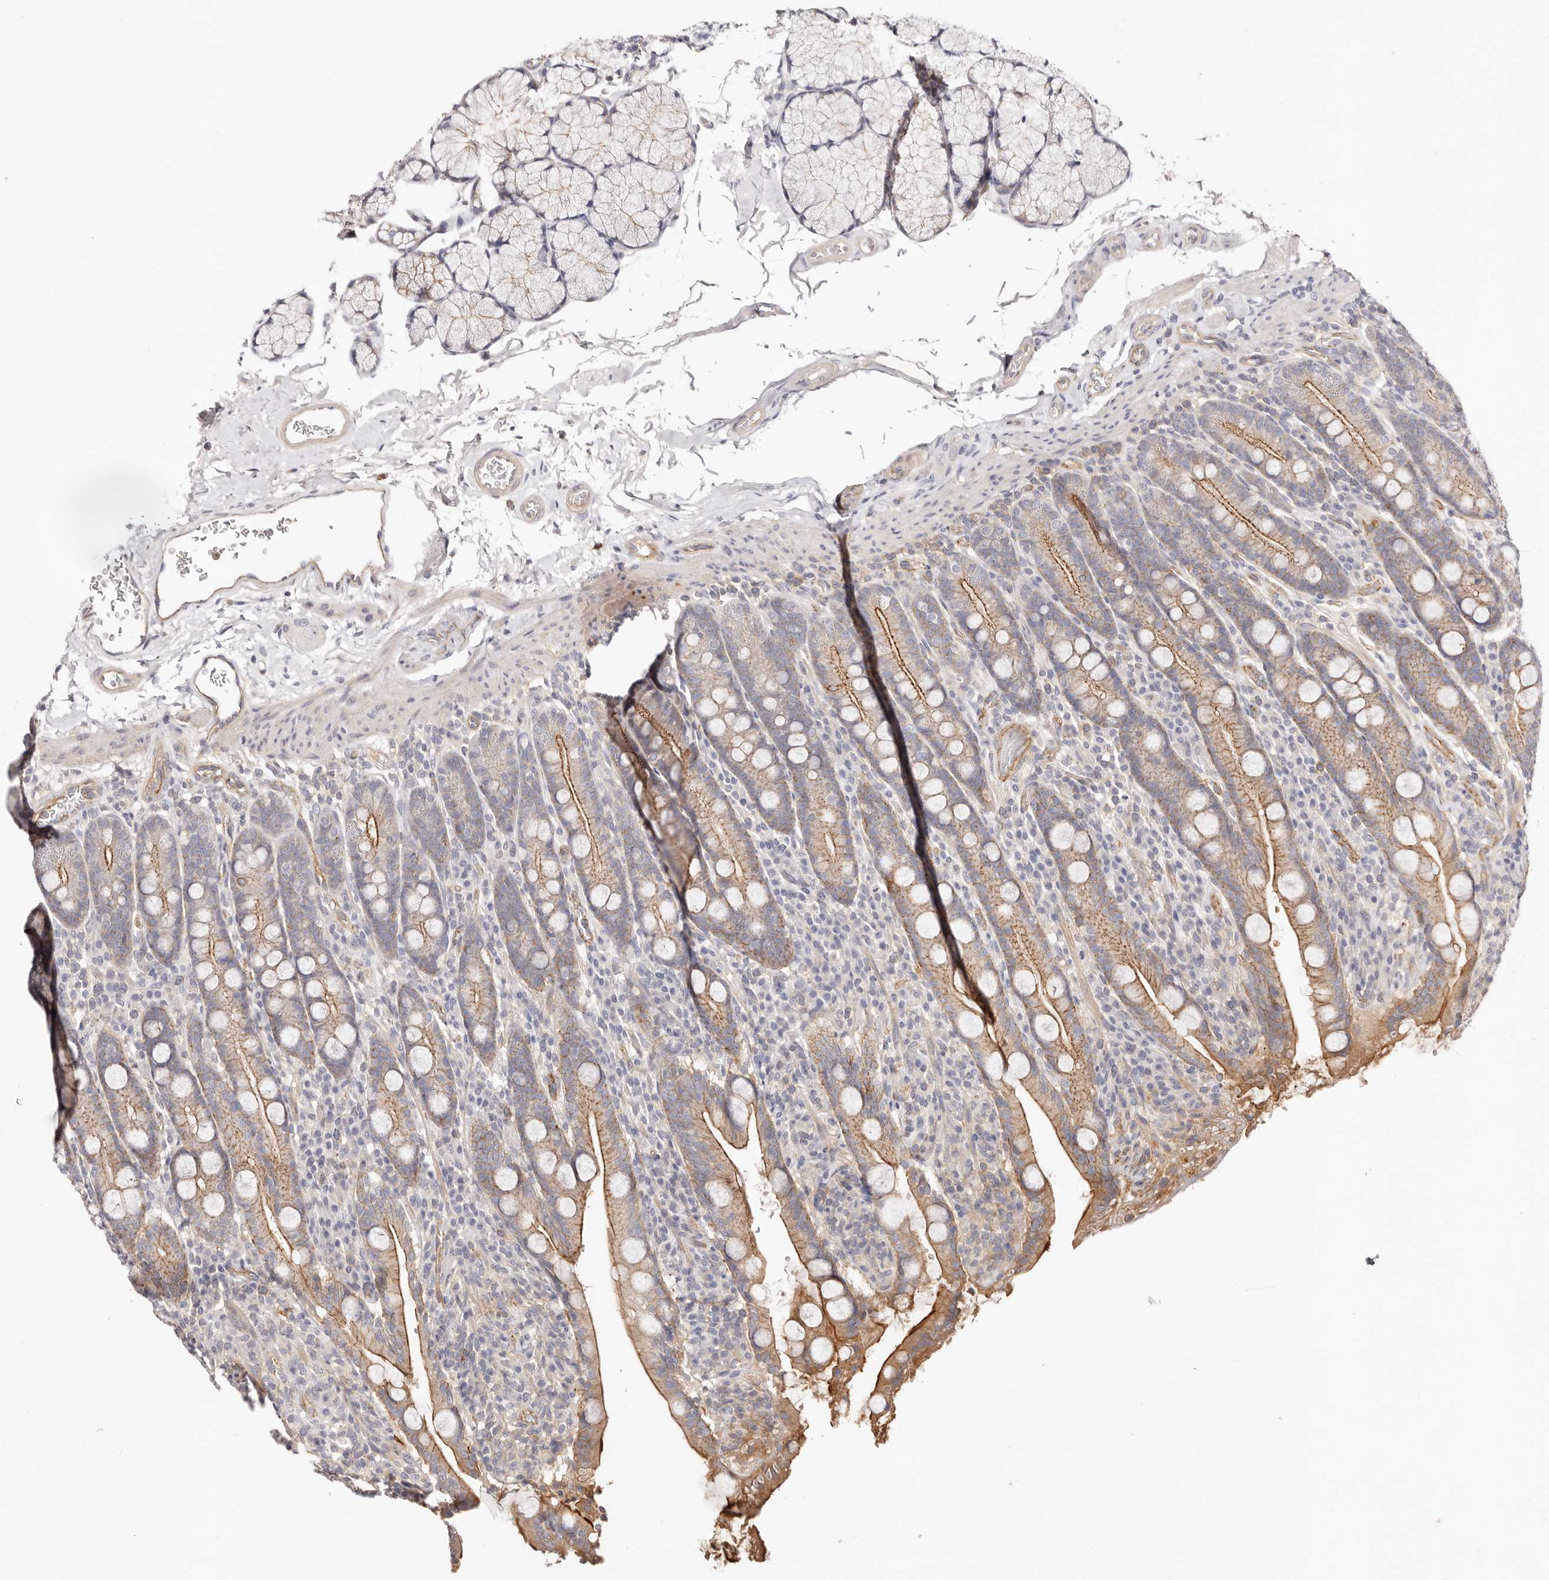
{"staining": {"intensity": "moderate", "quantity": ">75%", "location": "cytoplasmic/membranous"}, "tissue": "duodenum", "cell_type": "Glandular cells", "image_type": "normal", "snomed": [{"axis": "morphology", "description": "Normal tissue, NOS"}, {"axis": "topography", "description": "Duodenum"}], "caption": "This is an image of immunohistochemistry (IHC) staining of normal duodenum, which shows moderate expression in the cytoplasmic/membranous of glandular cells.", "gene": "SLC35B2", "patient": {"sex": "male", "age": 35}}